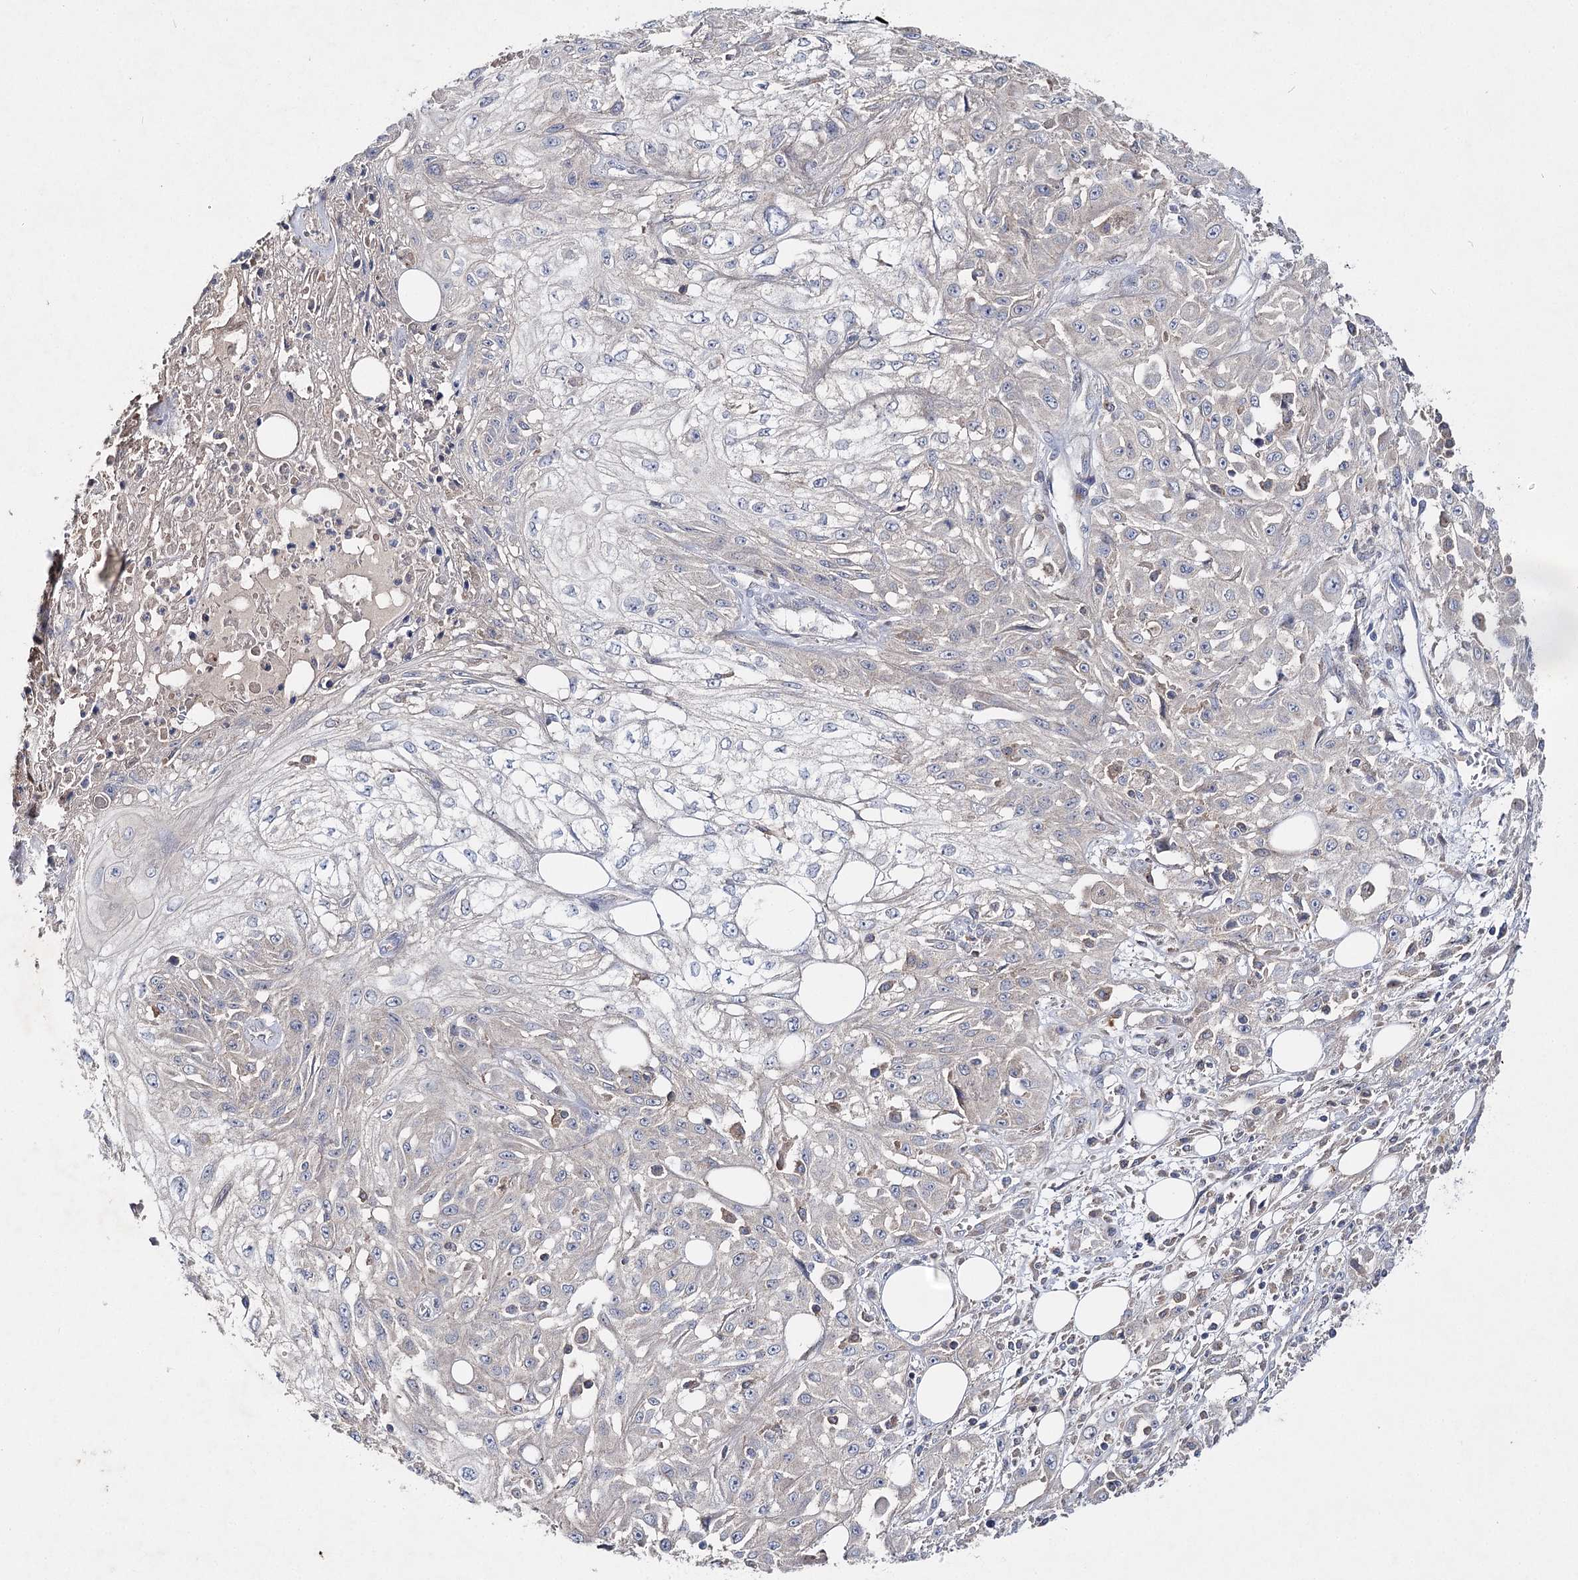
{"staining": {"intensity": "negative", "quantity": "none", "location": "none"}, "tissue": "skin cancer", "cell_type": "Tumor cells", "image_type": "cancer", "snomed": [{"axis": "morphology", "description": "Squamous cell carcinoma, NOS"}, {"axis": "morphology", "description": "Squamous cell carcinoma, metastatic, NOS"}, {"axis": "topography", "description": "Skin"}, {"axis": "topography", "description": "Lymph node"}], "caption": "DAB (3,3'-diaminobenzidine) immunohistochemical staining of human squamous cell carcinoma (skin) demonstrates no significant staining in tumor cells.", "gene": "IL1RAP", "patient": {"sex": "male", "age": 75}}